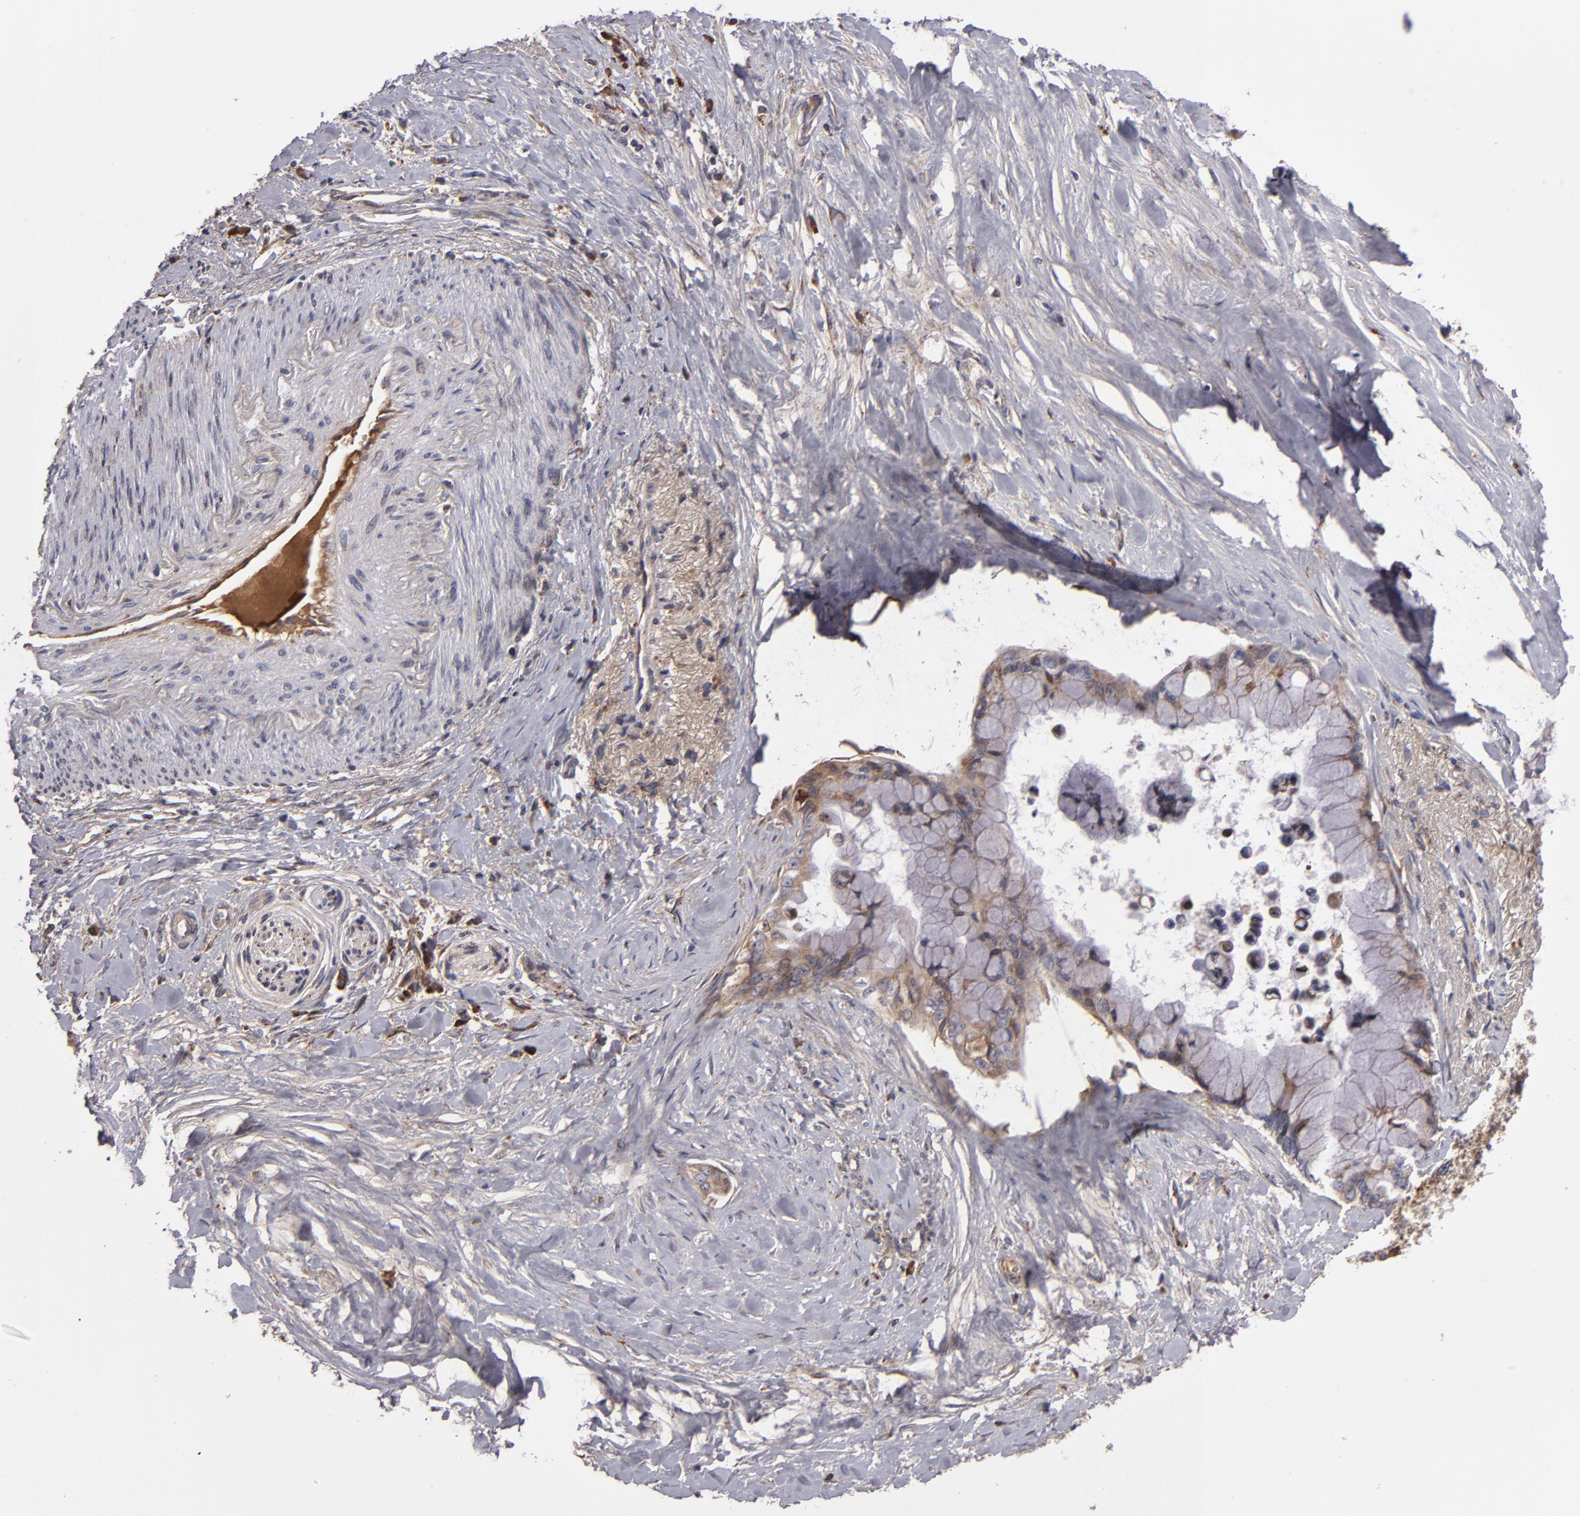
{"staining": {"intensity": "moderate", "quantity": ">75%", "location": "cytoplasmic/membranous"}, "tissue": "pancreatic cancer", "cell_type": "Tumor cells", "image_type": "cancer", "snomed": [{"axis": "morphology", "description": "Adenocarcinoma, NOS"}, {"axis": "topography", "description": "Pancreas"}], "caption": "Human pancreatic adenocarcinoma stained with a brown dye exhibits moderate cytoplasmic/membranous positive staining in approximately >75% of tumor cells.", "gene": "CFB", "patient": {"sex": "male", "age": 59}}